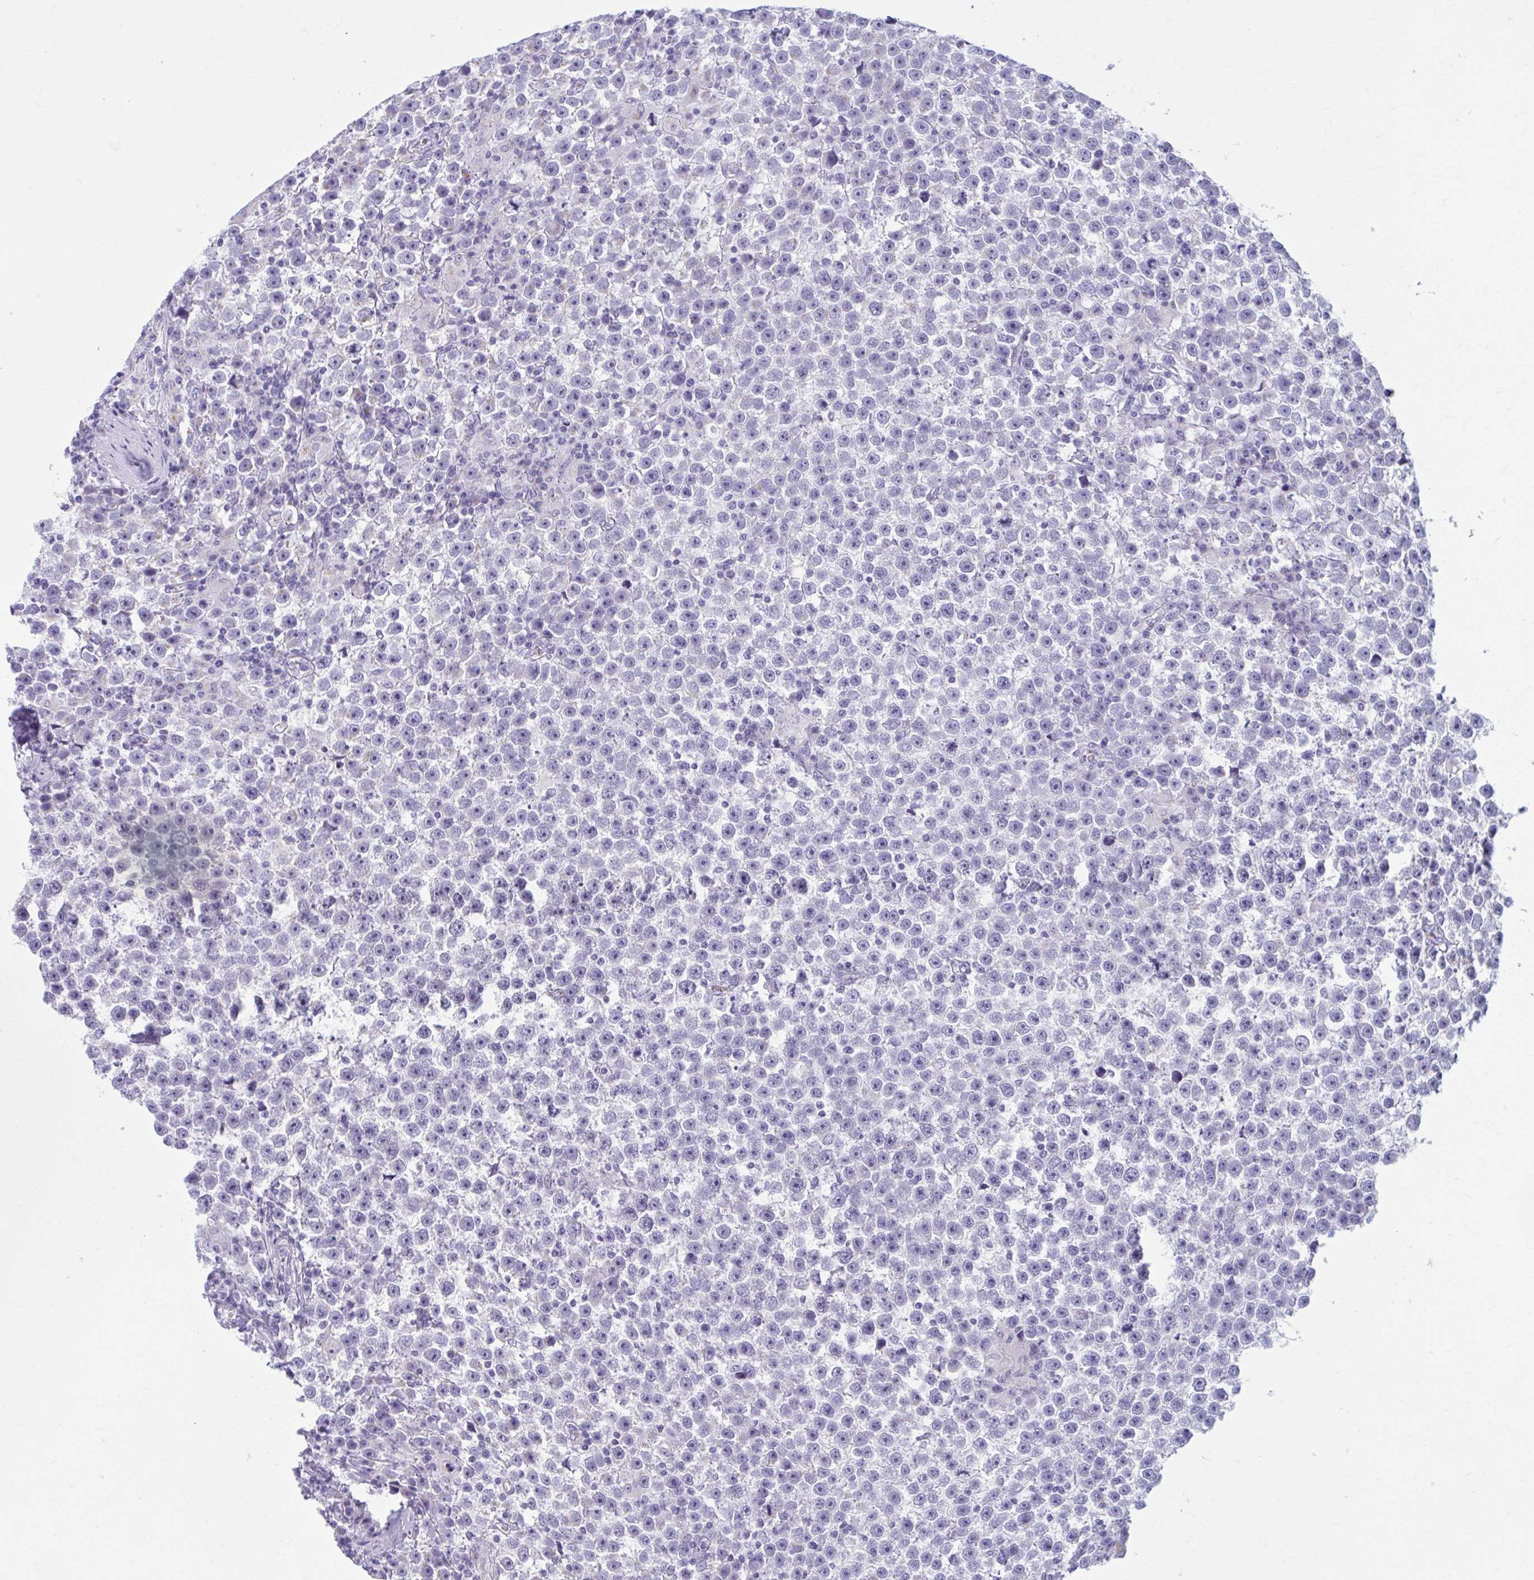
{"staining": {"intensity": "negative", "quantity": "none", "location": "none"}, "tissue": "testis cancer", "cell_type": "Tumor cells", "image_type": "cancer", "snomed": [{"axis": "morphology", "description": "Seminoma, NOS"}, {"axis": "topography", "description": "Testis"}], "caption": "High magnification brightfield microscopy of testis cancer stained with DAB (3,3'-diaminobenzidine) (brown) and counterstained with hematoxylin (blue): tumor cells show no significant positivity.", "gene": "KCNE2", "patient": {"sex": "male", "age": 31}}